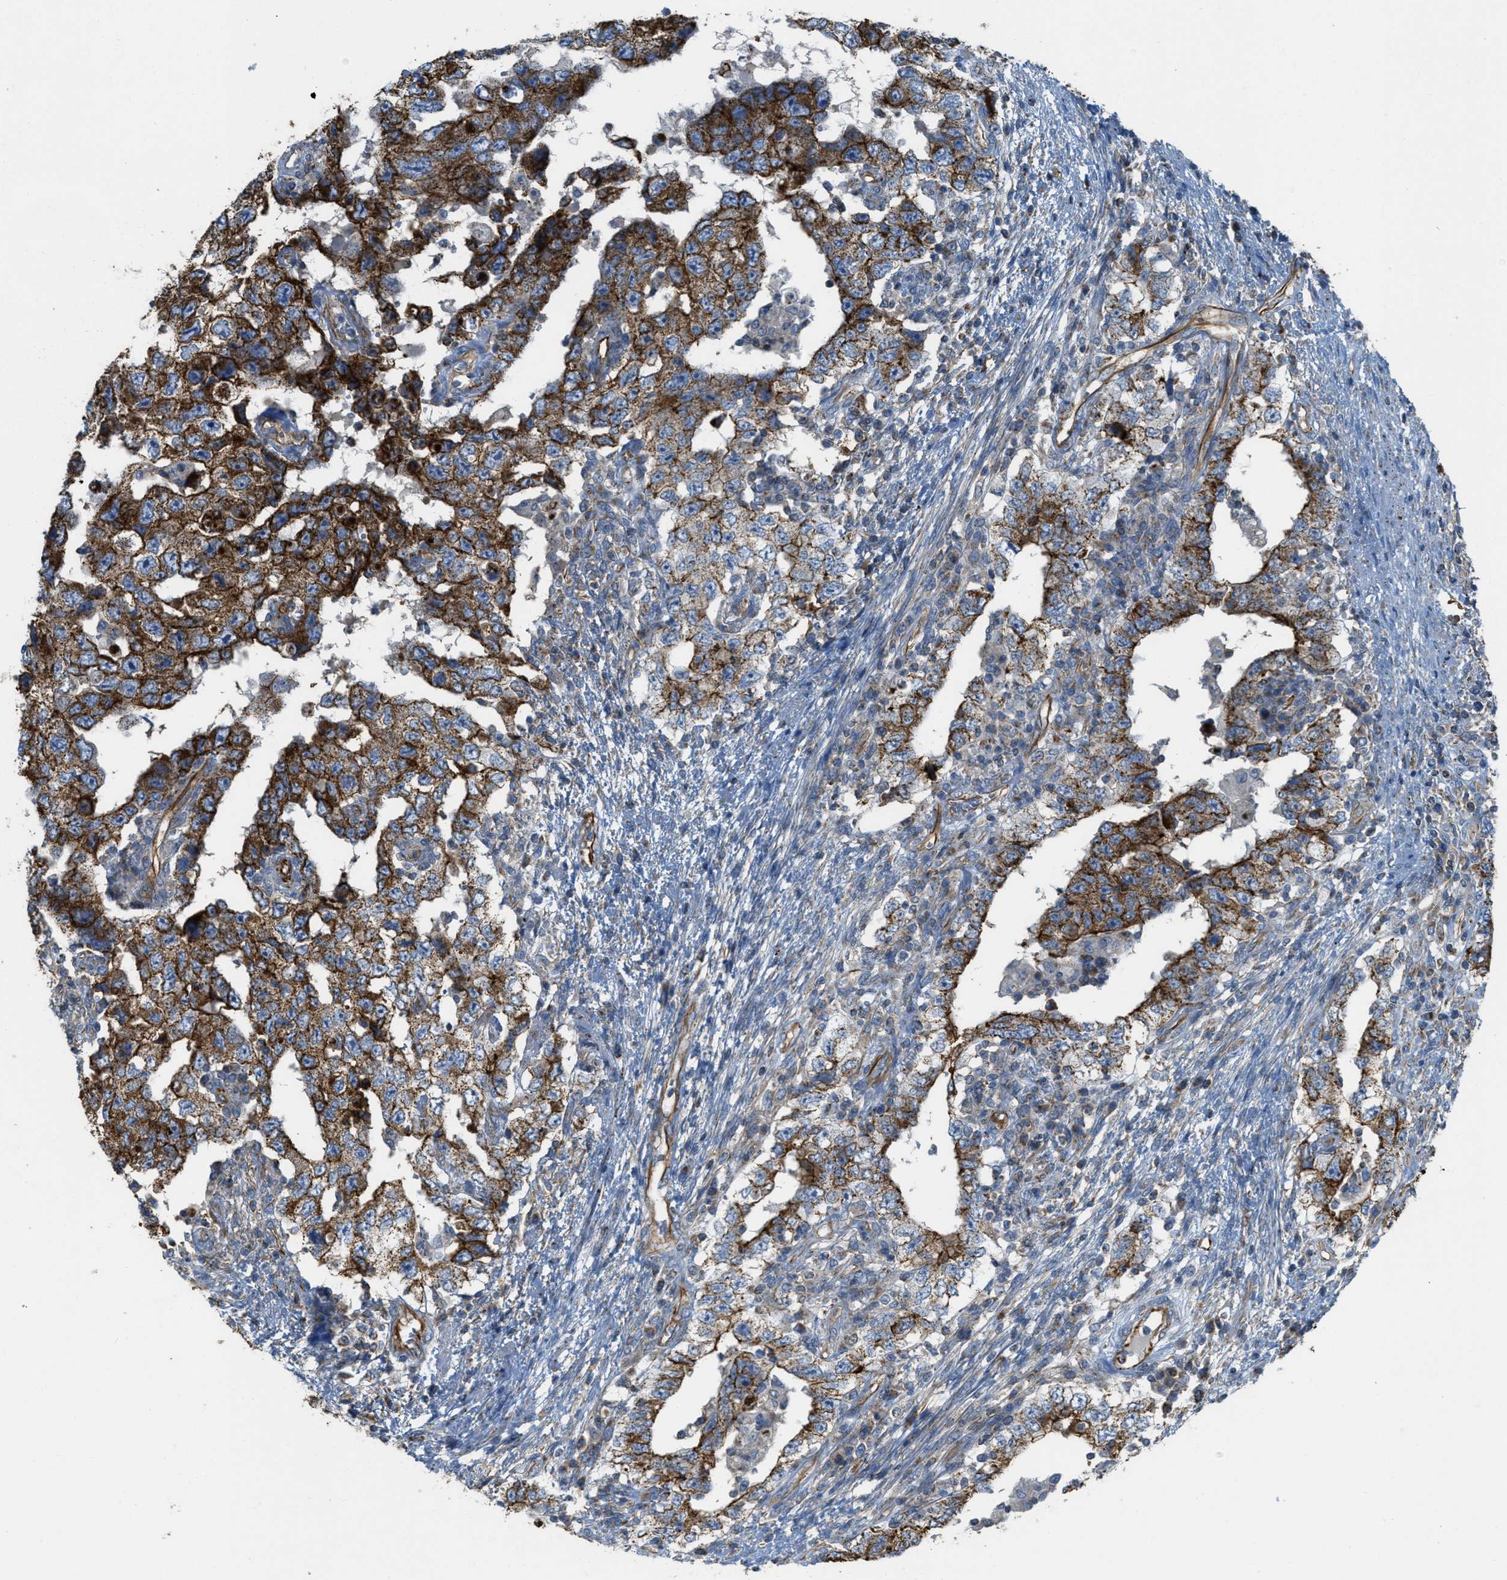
{"staining": {"intensity": "strong", "quantity": ">75%", "location": "cytoplasmic/membranous"}, "tissue": "testis cancer", "cell_type": "Tumor cells", "image_type": "cancer", "snomed": [{"axis": "morphology", "description": "Carcinoma, Embryonal, NOS"}, {"axis": "topography", "description": "Testis"}], "caption": "Protein expression analysis of human testis embryonal carcinoma reveals strong cytoplasmic/membranous staining in about >75% of tumor cells.", "gene": "BTN3A1", "patient": {"sex": "male", "age": 26}}